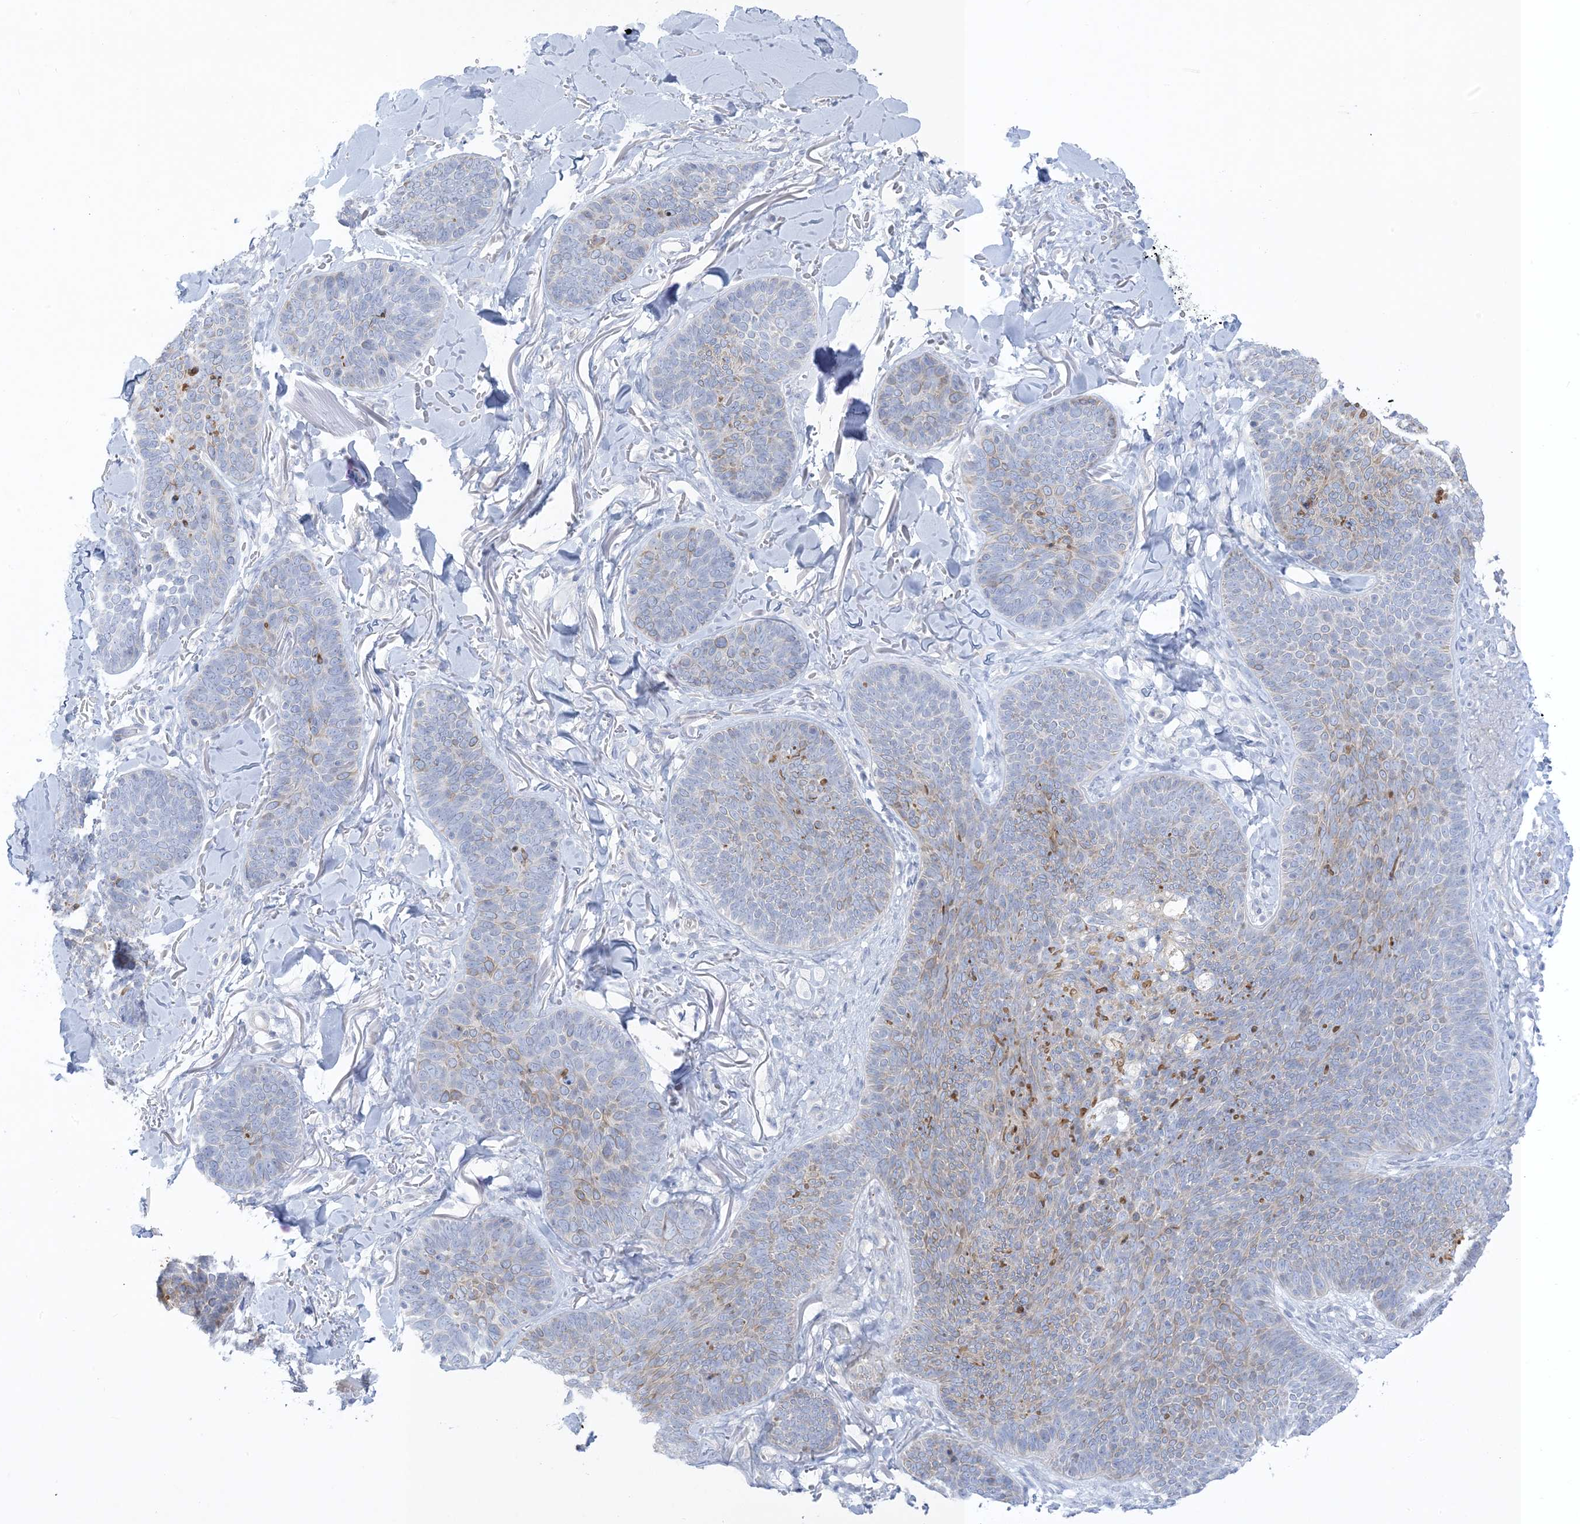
{"staining": {"intensity": "moderate", "quantity": "<25%", "location": "cytoplasmic/membranous"}, "tissue": "skin cancer", "cell_type": "Tumor cells", "image_type": "cancer", "snomed": [{"axis": "morphology", "description": "Basal cell carcinoma"}, {"axis": "topography", "description": "Skin"}], "caption": "DAB (3,3'-diaminobenzidine) immunohistochemical staining of basal cell carcinoma (skin) shows moderate cytoplasmic/membranous protein positivity in about <25% of tumor cells.", "gene": "XIRP2", "patient": {"sex": "male", "age": 85}}